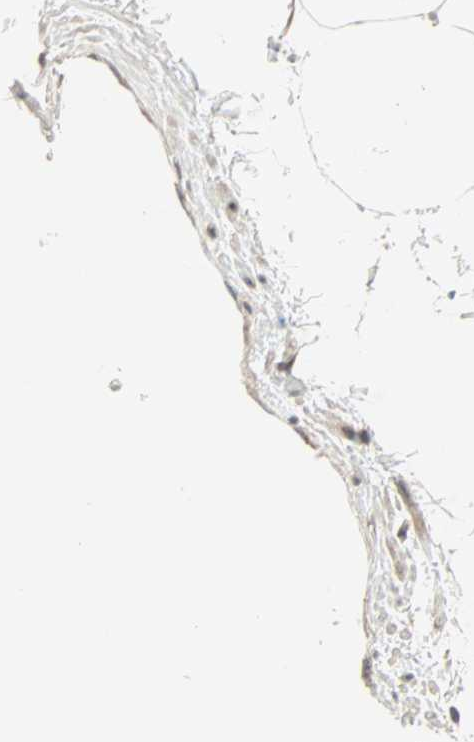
{"staining": {"intensity": "weak", "quantity": "25%-75%", "location": "cytoplasmic/membranous"}, "tissue": "adipose tissue", "cell_type": "Adipocytes", "image_type": "normal", "snomed": [{"axis": "morphology", "description": "Normal tissue, NOS"}, {"axis": "topography", "description": "Soft tissue"}], "caption": "This image exhibits immunohistochemistry (IHC) staining of benign human adipose tissue, with low weak cytoplasmic/membranous staining in about 25%-75% of adipocytes.", "gene": "PGBD1", "patient": {"sex": "male", "age": 72}}